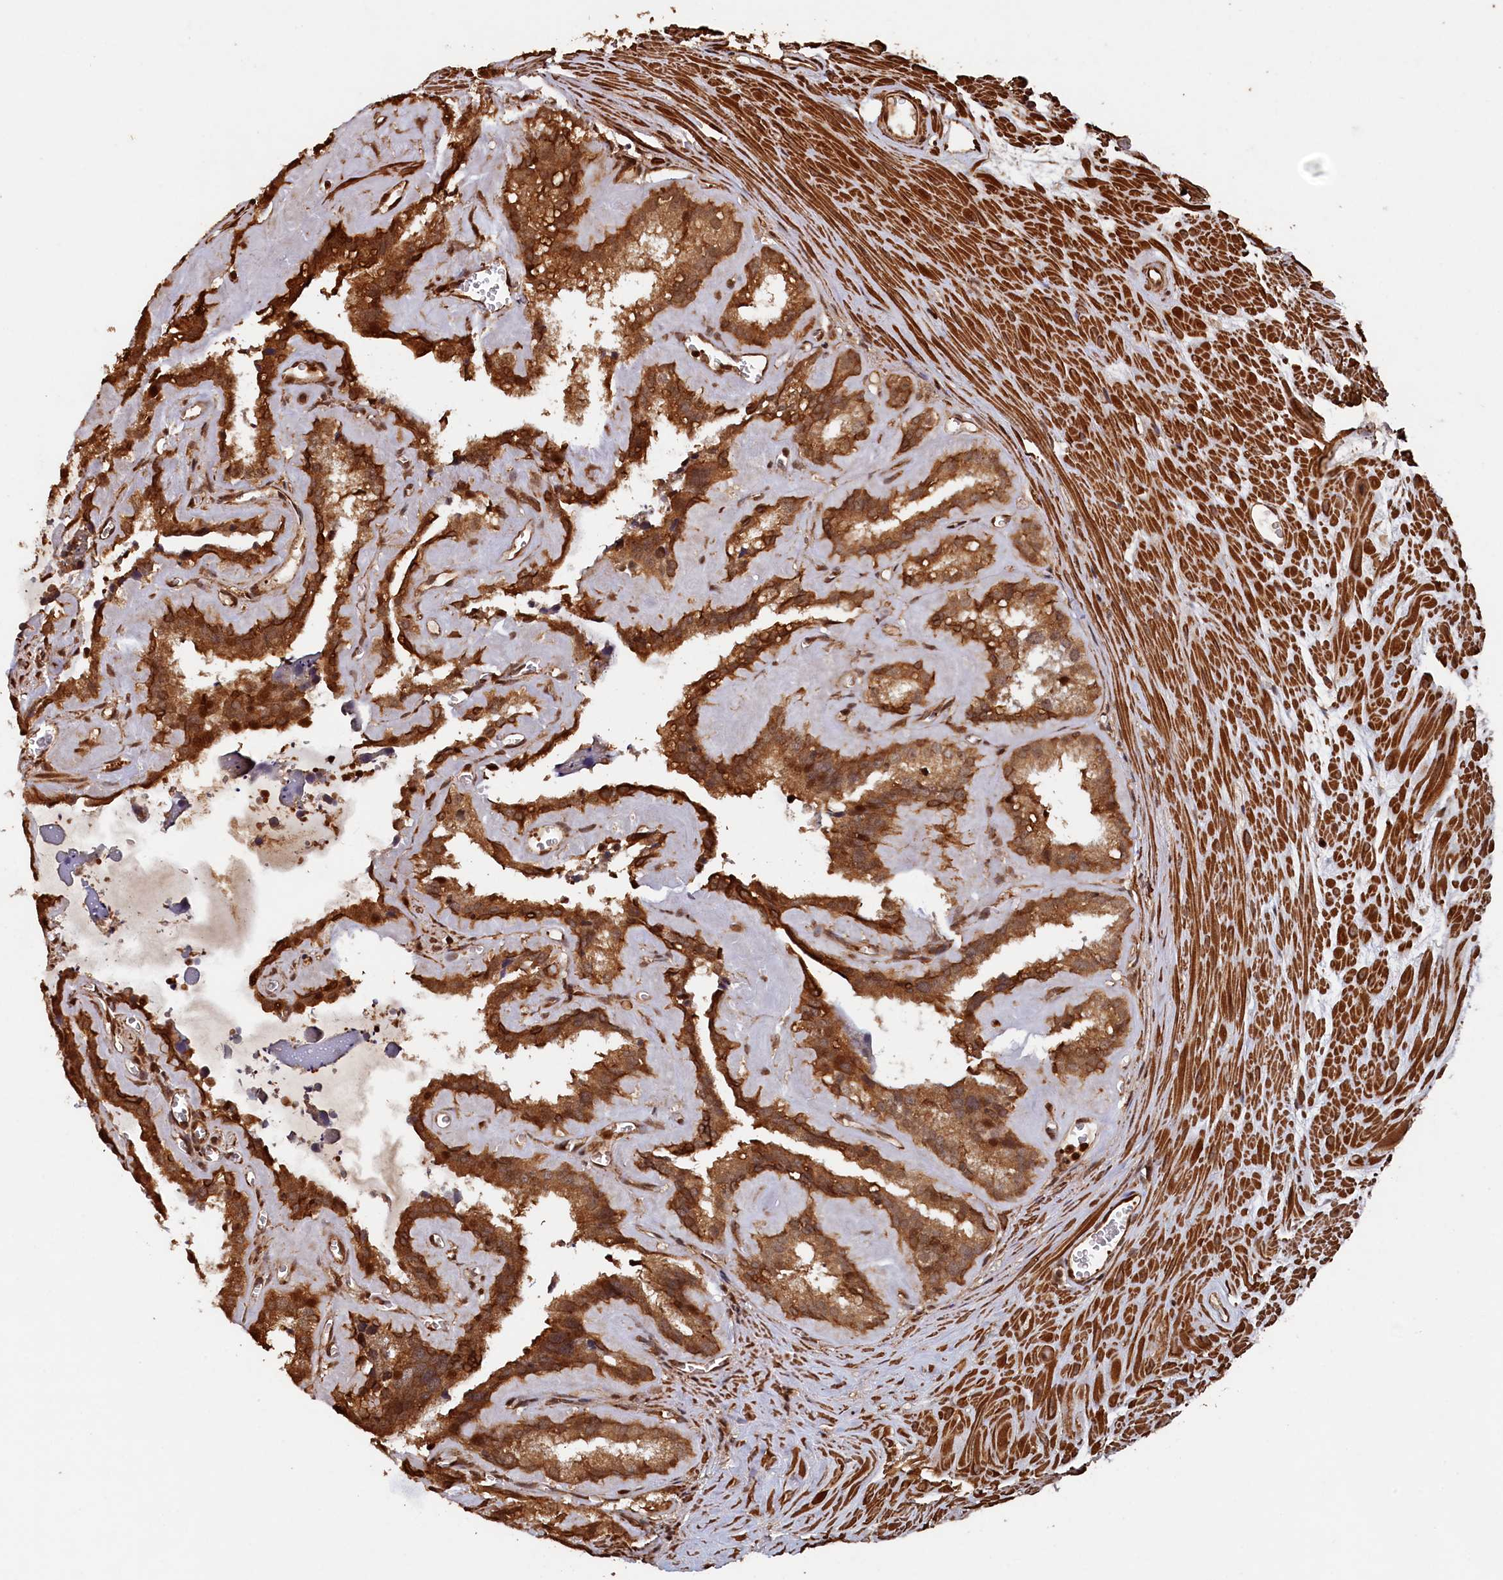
{"staining": {"intensity": "moderate", "quantity": ">75%", "location": "cytoplasmic/membranous"}, "tissue": "seminal vesicle", "cell_type": "Glandular cells", "image_type": "normal", "snomed": [{"axis": "morphology", "description": "Normal tissue, NOS"}, {"axis": "topography", "description": "Prostate"}, {"axis": "topography", "description": "Seminal veicle"}], "caption": "IHC staining of normal seminal vesicle, which displays medium levels of moderate cytoplasmic/membranous staining in about >75% of glandular cells indicating moderate cytoplasmic/membranous protein positivity. The staining was performed using DAB (3,3'-diaminobenzidine) (brown) for protein detection and nuclei were counterstained in hematoxylin (blue).", "gene": "PIGN", "patient": {"sex": "male", "age": 59}}